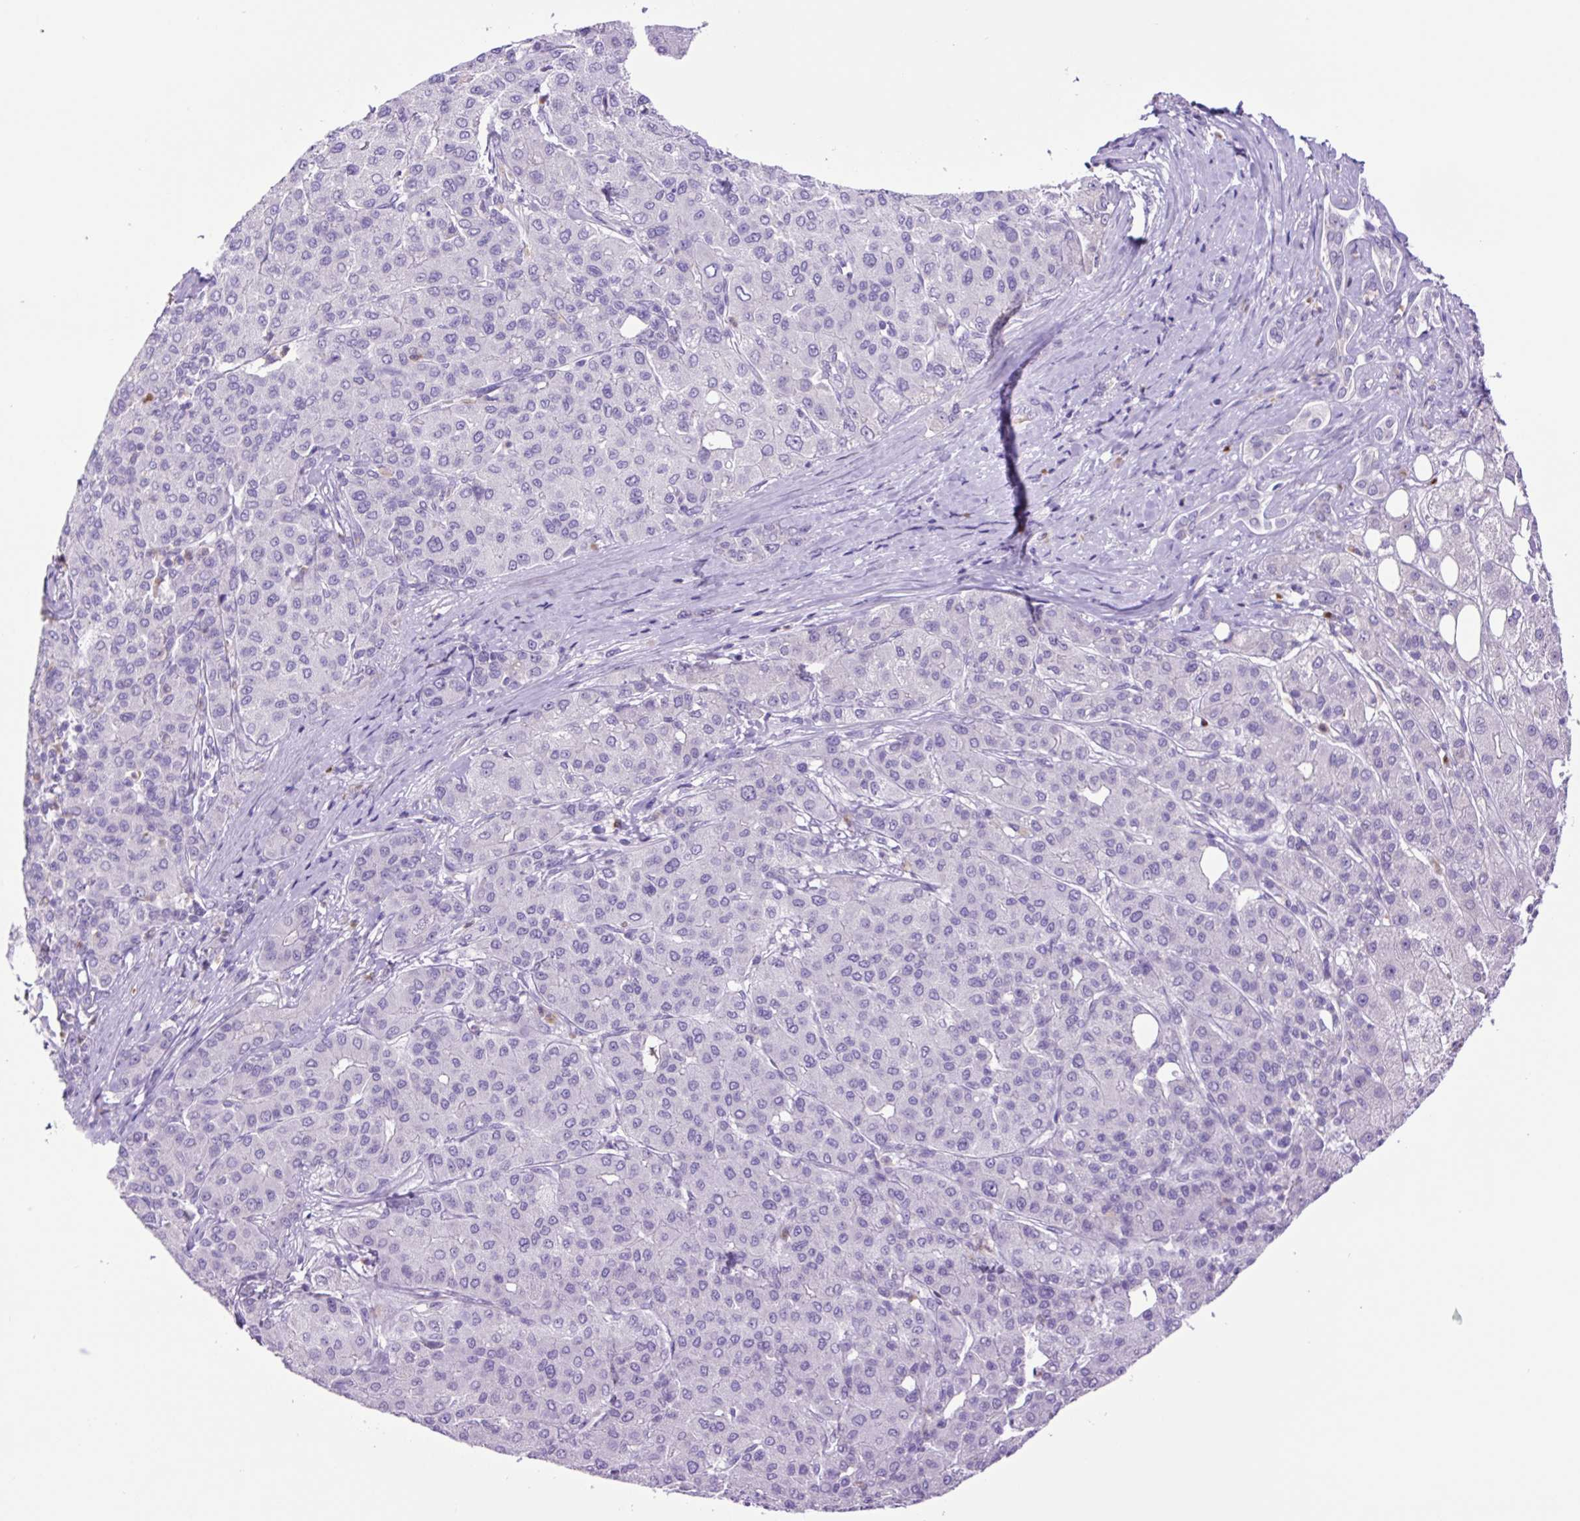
{"staining": {"intensity": "negative", "quantity": "none", "location": "none"}, "tissue": "liver cancer", "cell_type": "Tumor cells", "image_type": "cancer", "snomed": [{"axis": "morphology", "description": "Carcinoma, Hepatocellular, NOS"}, {"axis": "topography", "description": "Liver"}], "caption": "Tumor cells are negative for protein expression in human liver cancer.", "gene": "MFSD3", "patient": {"sex": "male", "age": 65}}